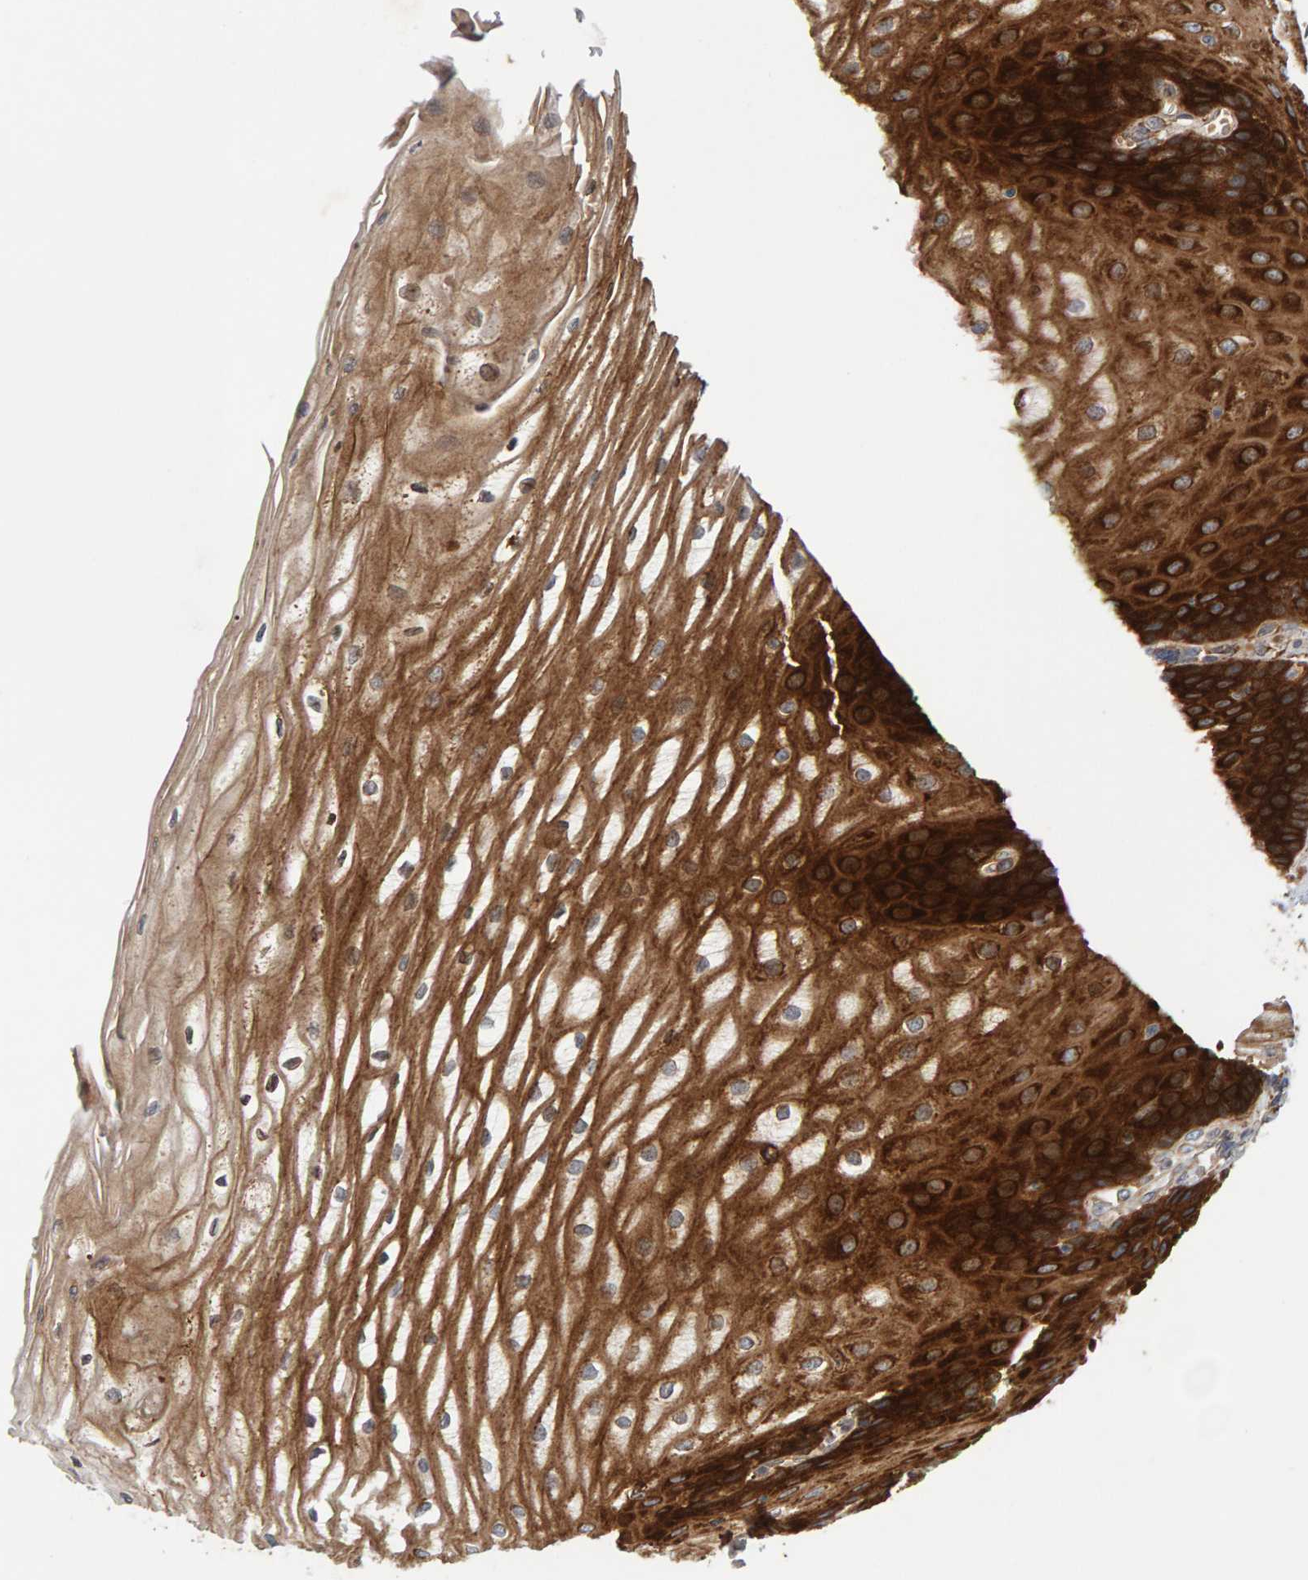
{"staining": {"intensity": "strong", "quantity": ">75%", "location": "cytoplasmic/membranous"}, "tissue": "esophagus", "cell_type": "Squamous epithelial cells", "image_type": "normal", "snomed": [{"axis": "morphology", "description": "Normal tissue, NOS"}, {"axis": "topography", "description": "Esophagus"}], "caption": "A brown stain highlights strong cytoplasmic/membranous expression of a protein in squamous epithelial cells of unremarkable human esophagus. The staining is performed using DAB brown chromogen to label protein expression. The nuclei are counter-stained blue using hematoxylin.", "gene": "BAIAP2", "patient": {"sex": "male", "age": 54}}